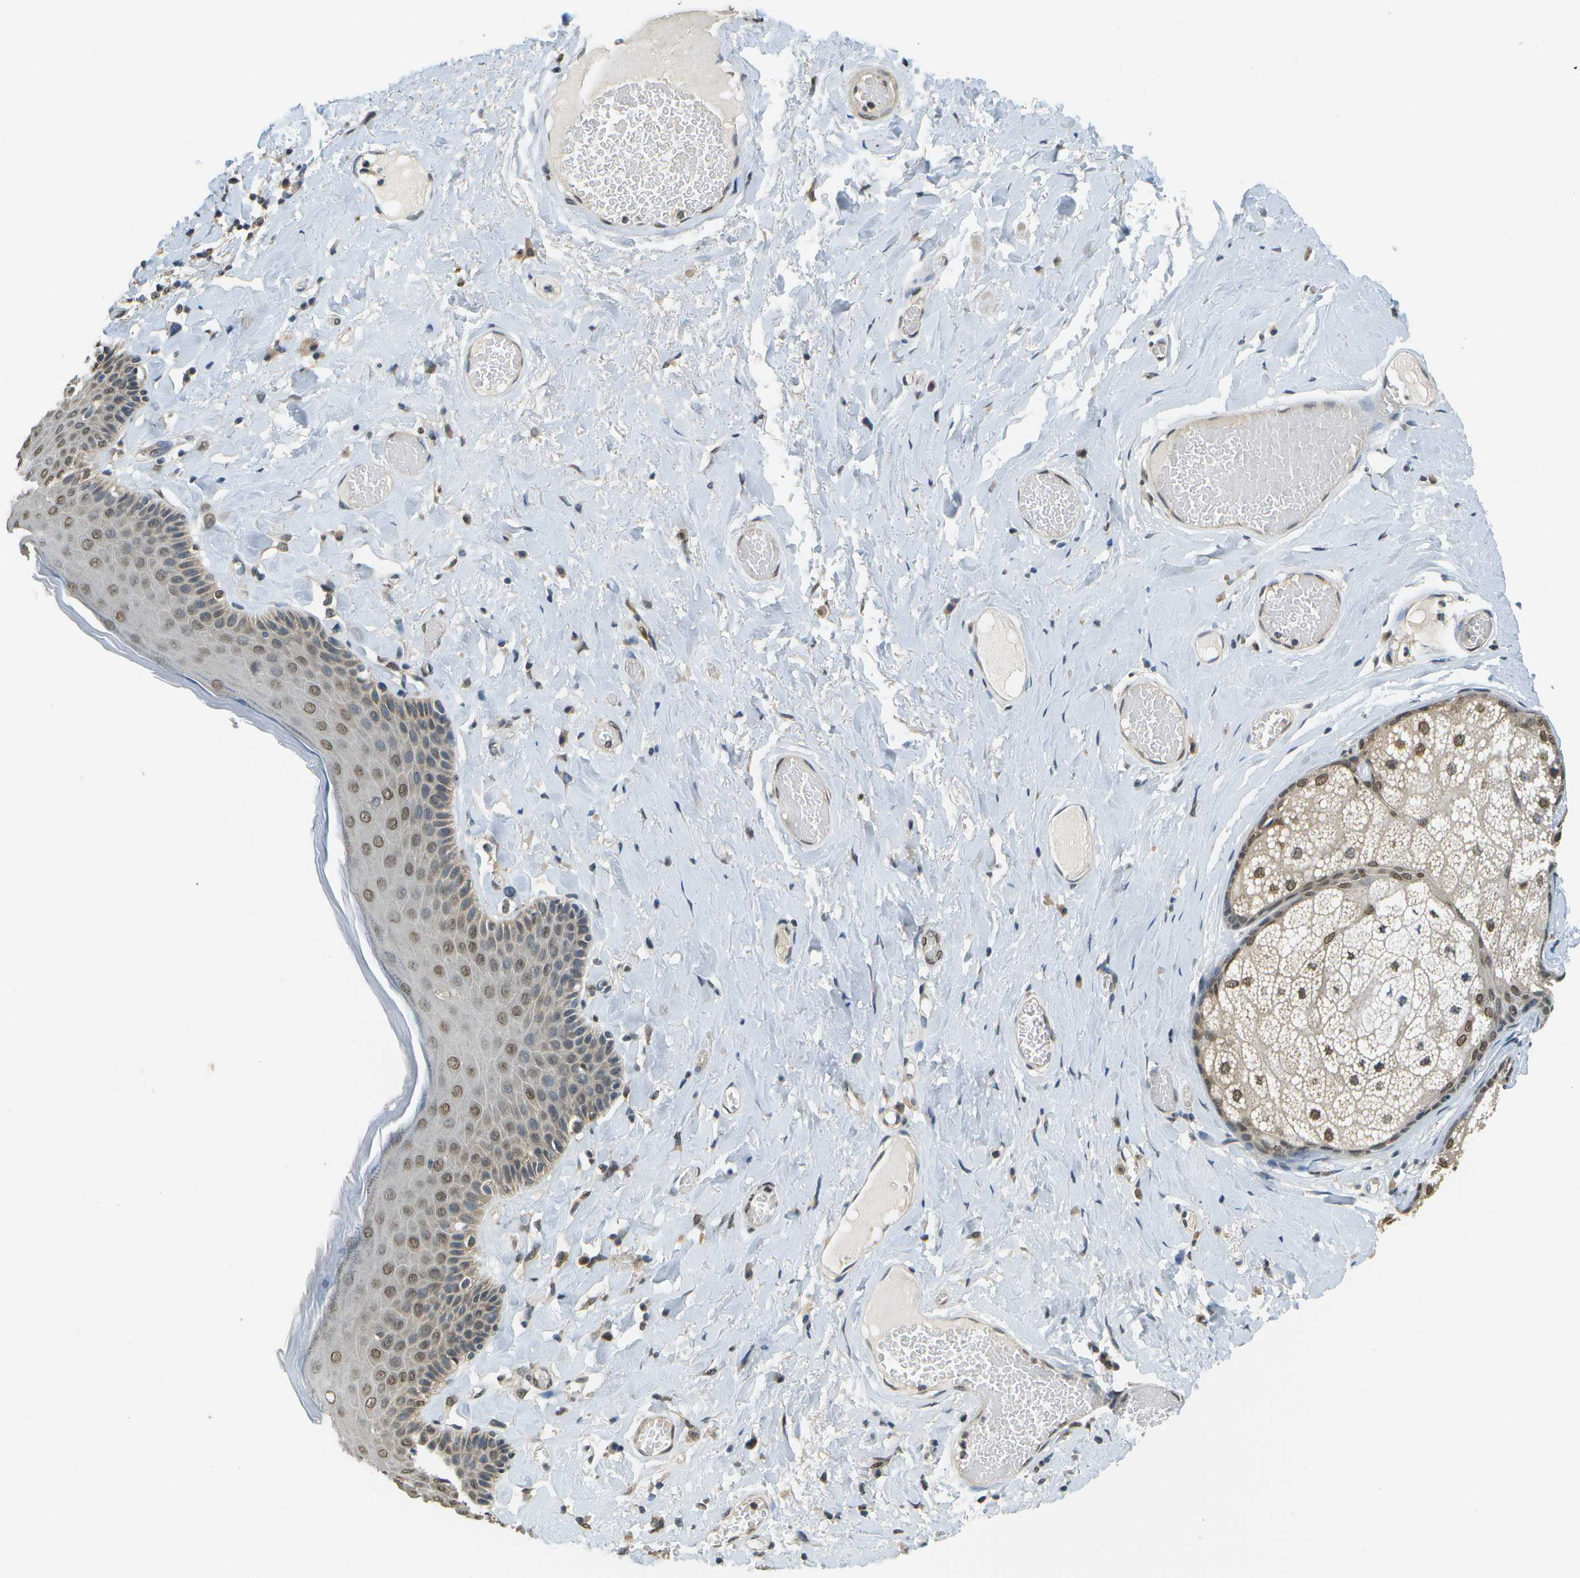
{"staining": {"intensity": "moderate", "quantity": "25%-75%", "location": "nuclear"}, "tissue": "skin", "cell_type": "Epidermal cells", "image_type": "normal", "snomed": [{"axis": "morphology", "description": "Normal tissue, NOS"}, {"axis": "topography", "description": "Anal"}], "caption": "Protein staining of normal skin reveals moderate nuclear expression in approximately 25%-75% of epidermal cells.", "gene": "ABL2", "patient": {"sex": "male", "age": 69}}